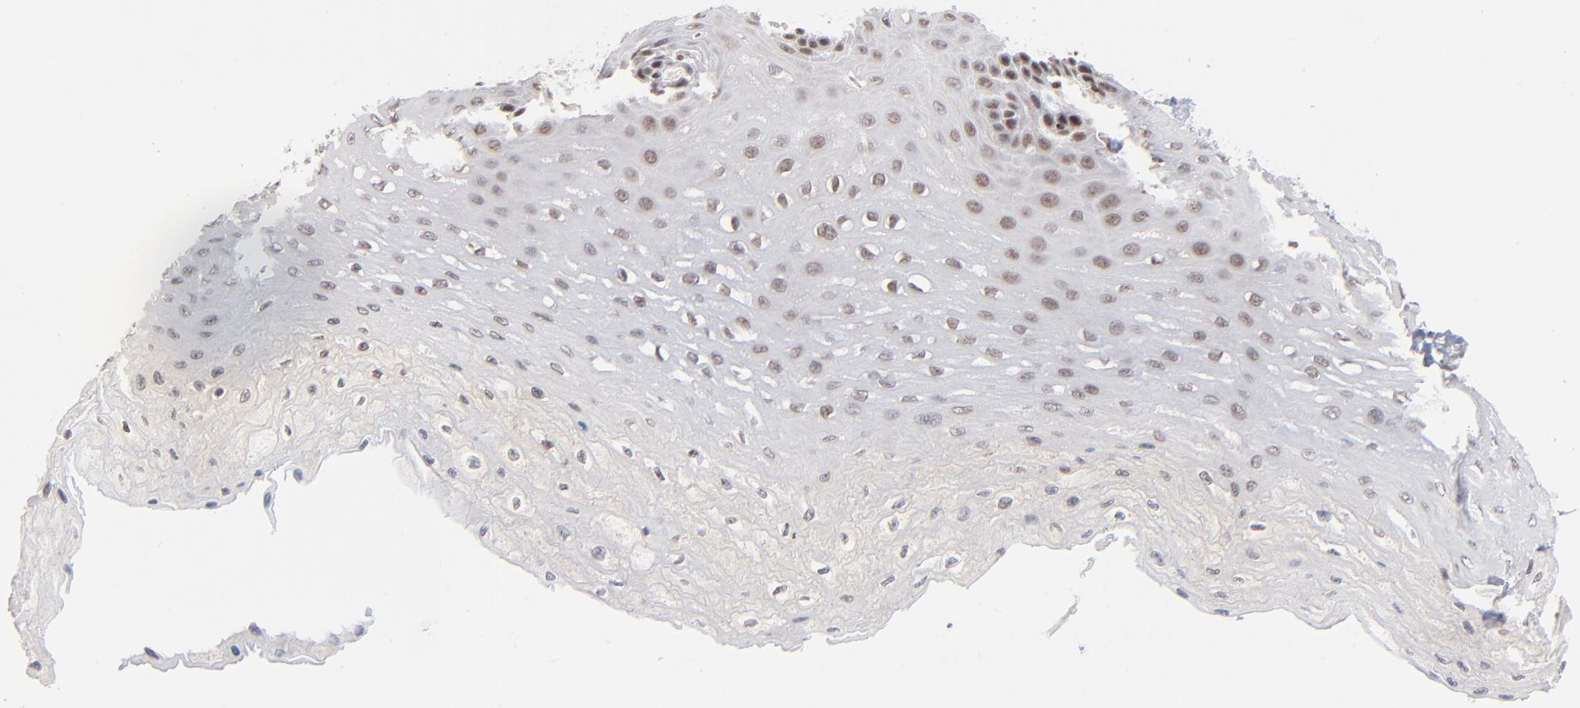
{"staining": {"intensity": "moderate", "quantity": ">75%", "location": "nuclear"}, "tissue": "esophagus", "cell_type": "Squamous epithelial cells", "image_type": "normal", "snomed": [{"axis": "morphology", "description": "Normal tissue, NOS"}, {"axis": "topography", "description": "Esophagus"}], "caption": "DAB immunohistochemical staining of unremarkable esophagus displays moderate nuclear protein positivity in approximately >75% of squamous epithelial cells.", "gene": "ZNF143", "patient": {"sex": "female", "age": 72}}